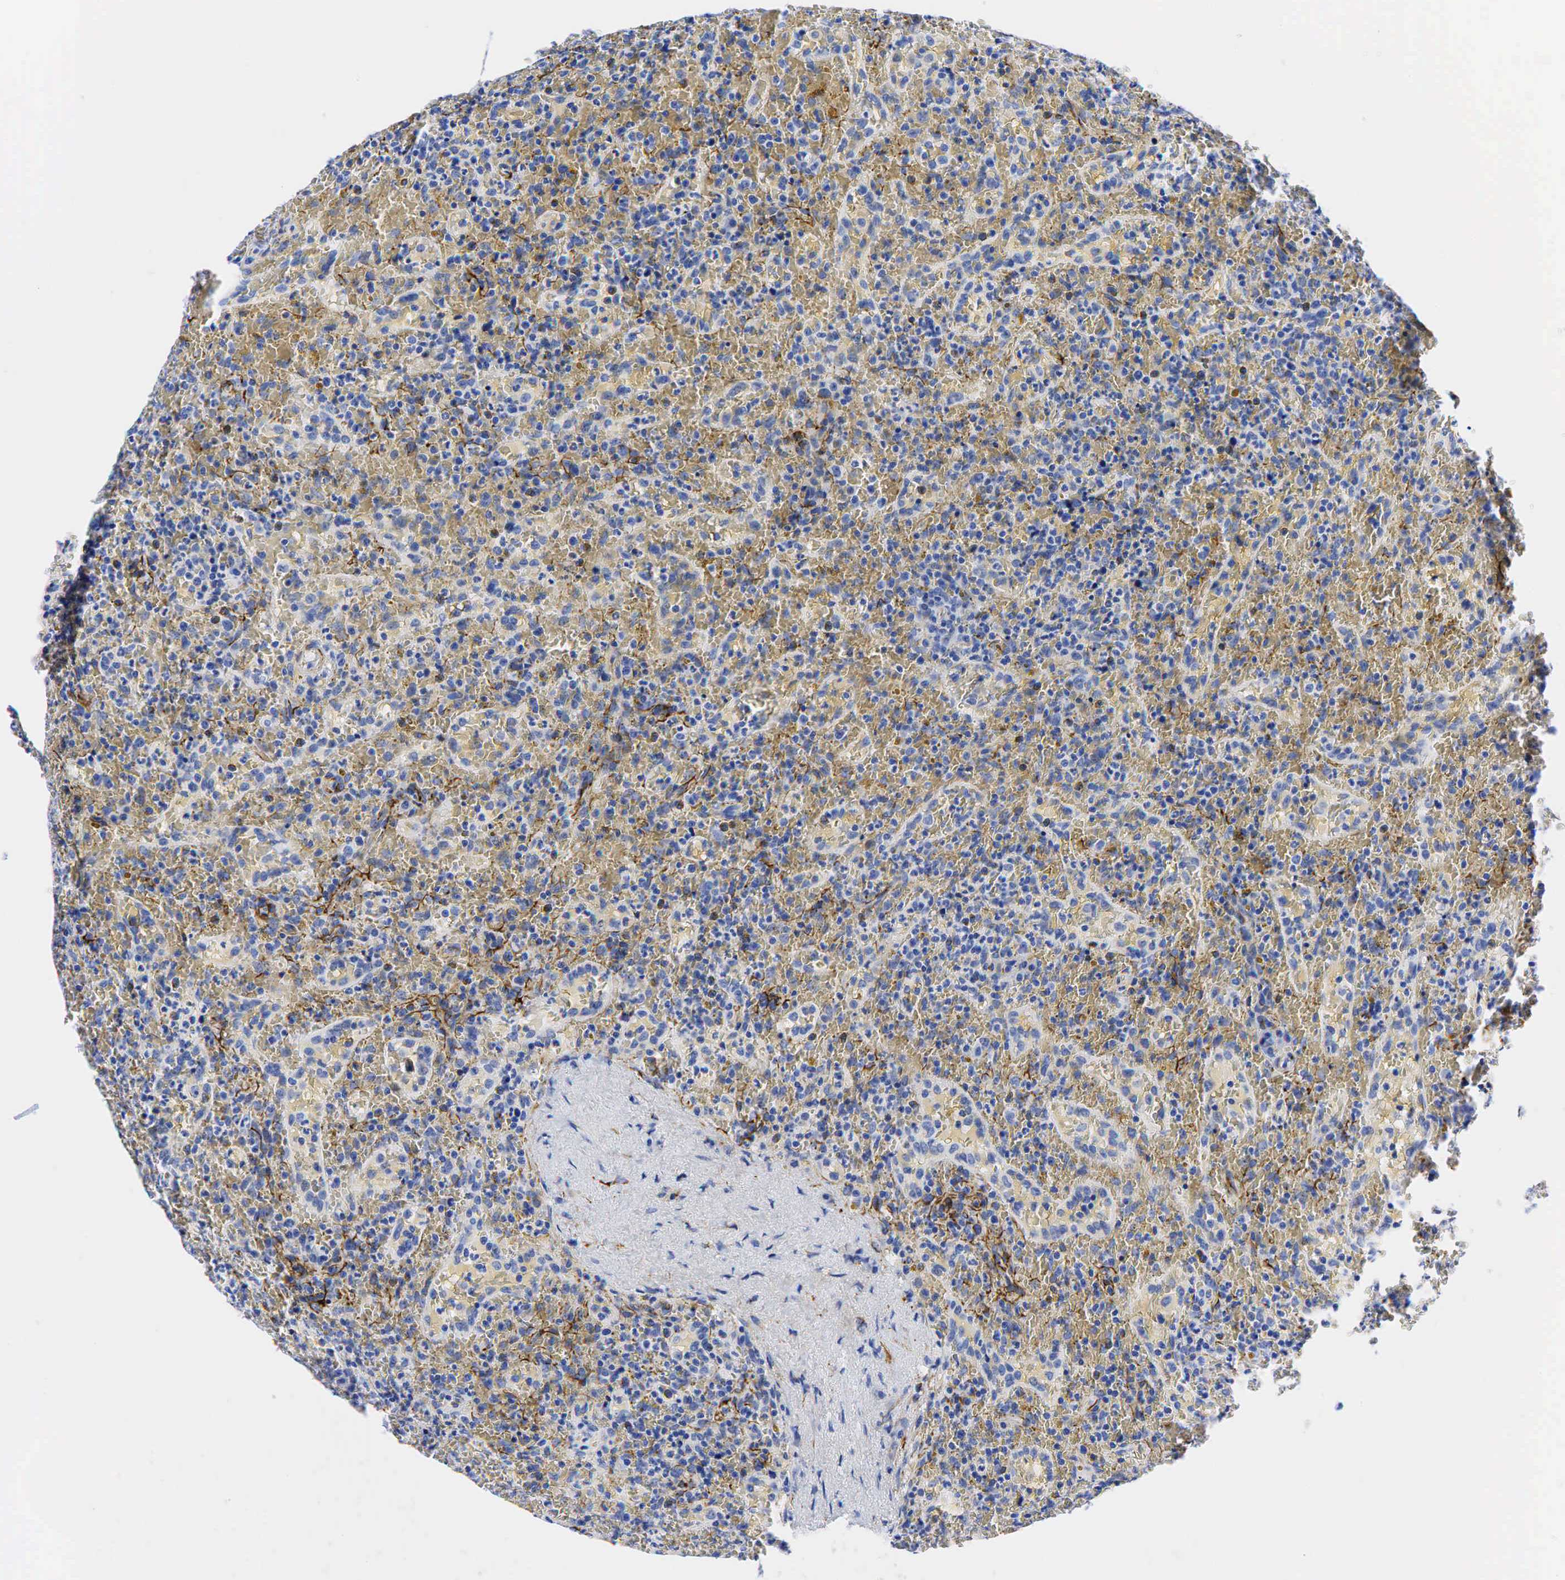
{"staining": {"intensity": "negative", "quantity": "none", "location": "none"}, "tissue": "lymphoma", "cell_type": "Tumor cells", "image_type": "cancer", "snomed": [{"axis": "morphology", "description": "Malignant lymphoma, non-Hodgkin's type, High grade"}, {"axis": "topography", "description": "Spleen"}, {"axis": "topography", "description": "Lymph node"}], "caption": "Human lymphoma stained for a protein using immunohistochemistry (IHC) reveals no positivity in tumor cells.", "gene": "KRT18", "patient": {"sex": "female", "age": 70}}